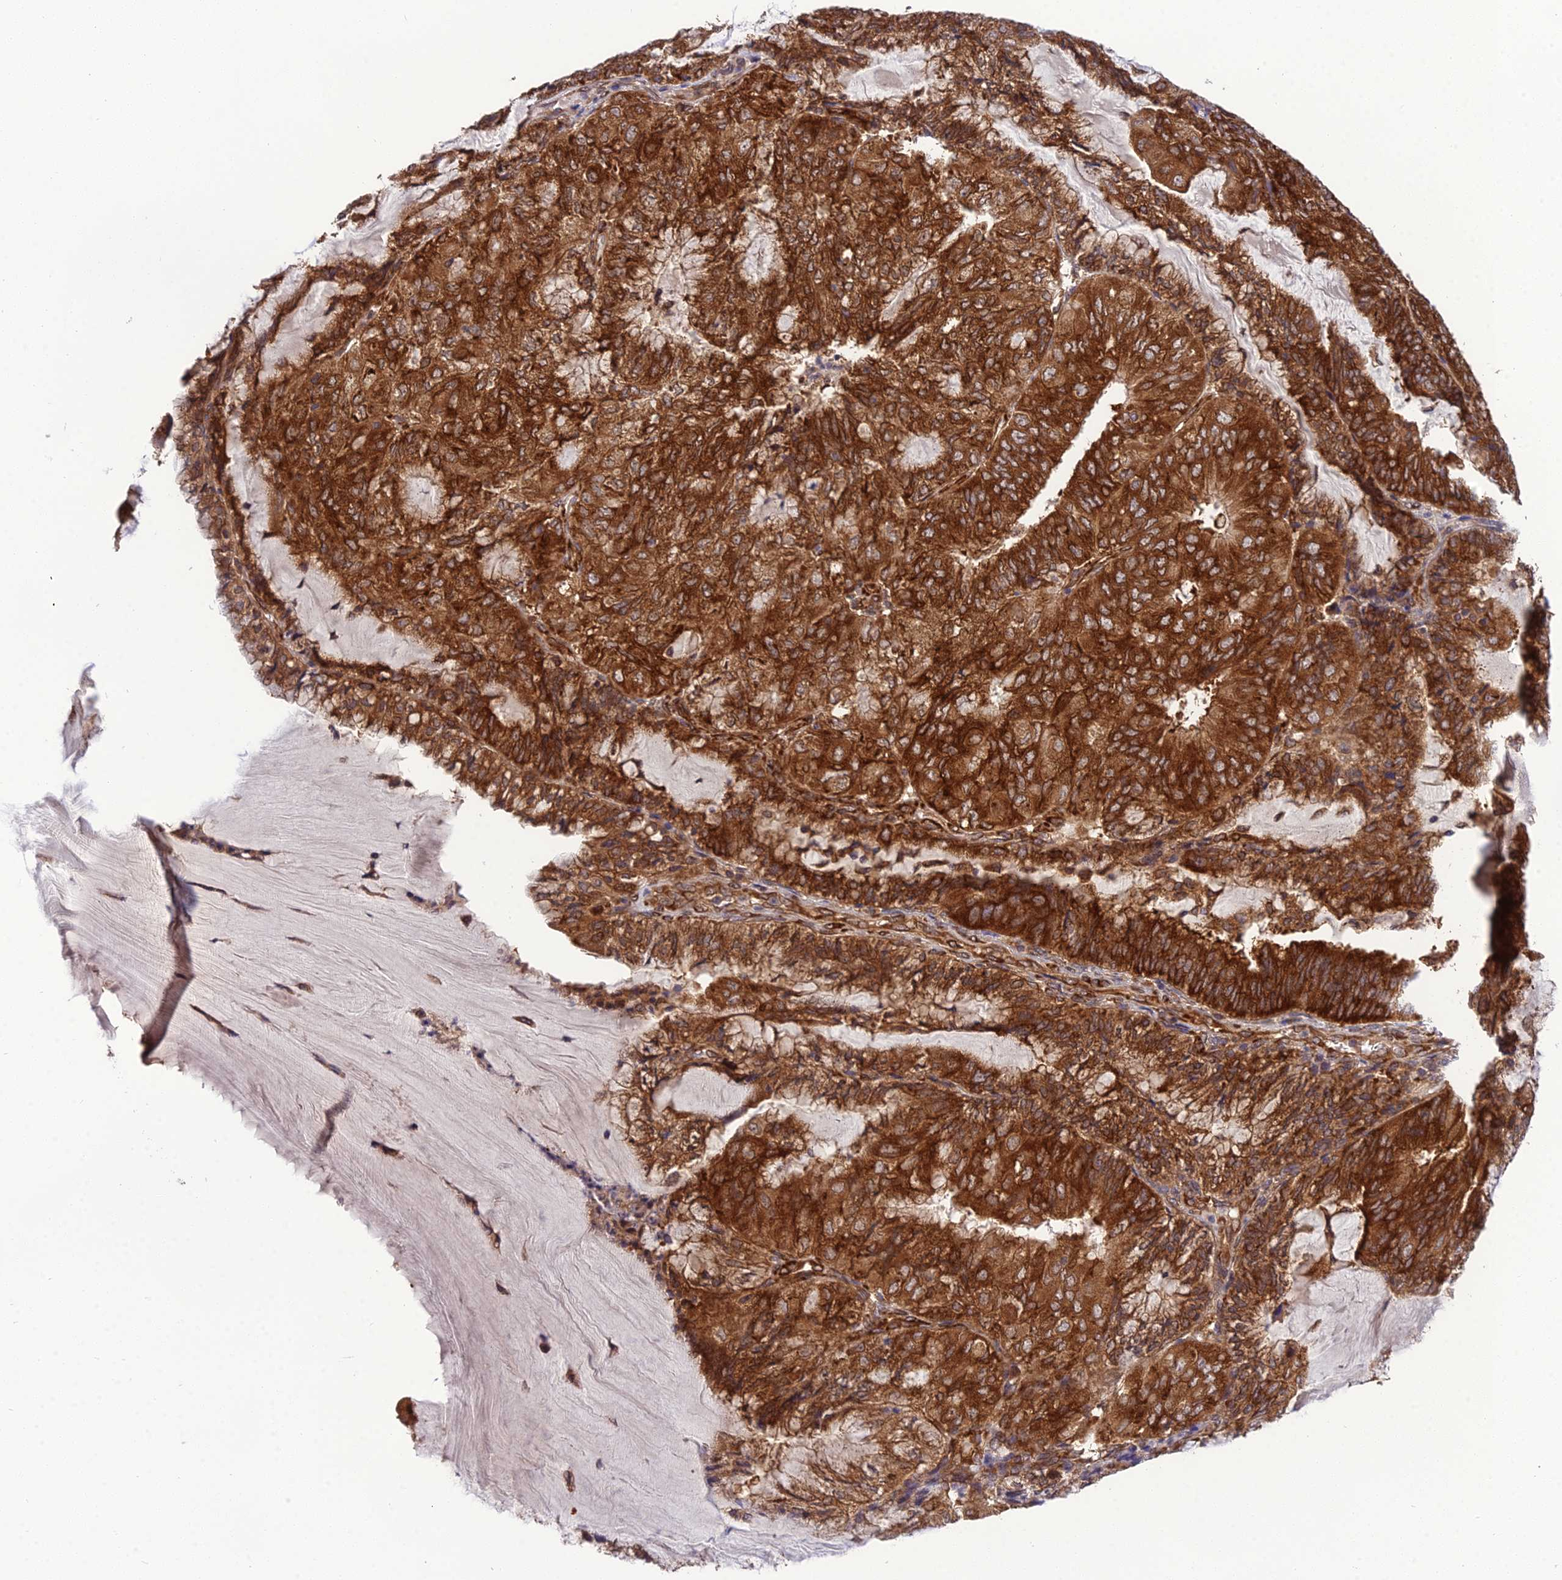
{"staining": {"intensity": "strong", "quantity": ">75%", "location": "cytoplasmic/membranous"}, "tissue": "endometrial cancer", "cell_type": "Tumor cells", "image_type": "cancer", "snomed": [{"axis": "morphology", "description": "Adenocarcinoma, NOS"}, {"axis": "topography", "description": "Endometrium"}], "caption": "Protein positivity by immunohistochemistry demonstrates strong cytoplasmic/membranous positivity in about >75% of tumor cells in adenocarcinoma (endometrial). (DAB (3,3'-diaminobenzidine) = brown stain, brightfield microscopy at high magnification).", "gene": "DHCR7", "patient": {"sex": "female", "age": 81}}